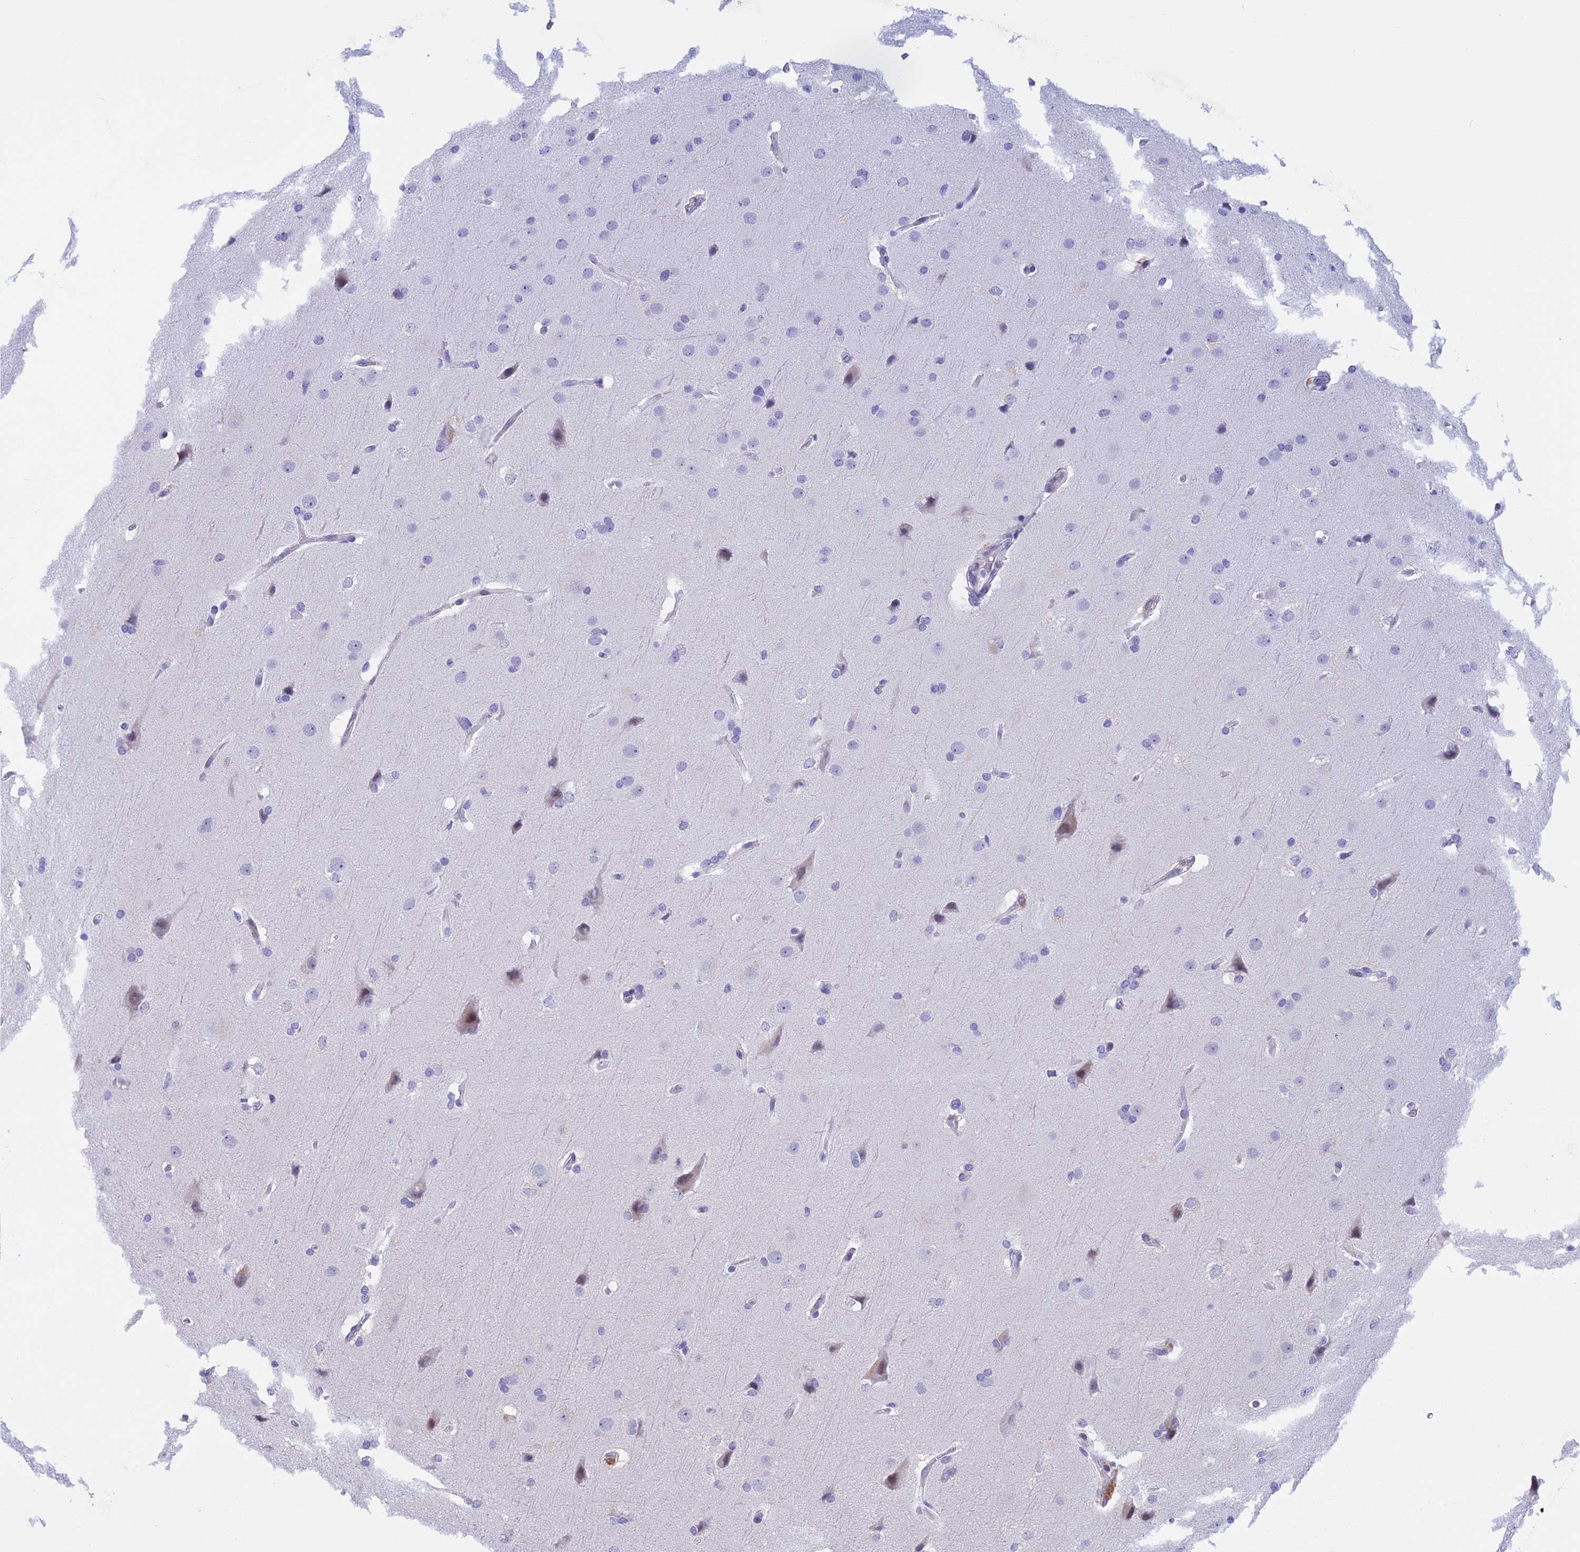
{"staining": {"intensity": "negative", "quantity": "none", "location": "none"}, "tissue": "glioma", "cell_type": "Tumor cells", "image_type": "cancer", "snomed": [{"axis": "morphology", "description": "Glioma, malignant, Low grade"}, {"axis": "topography", "description": "Brain"}], "caption": "DAB (3,3'-diaminobenzidine) immunohistochemical staining of human glioma exhibits no significant positivity in tumor cells. (Immunohistochemistry, brightfield microscopy, high magnification).", "gene": "POLR2C", "patient": {"sex": "female", "age": 37}}